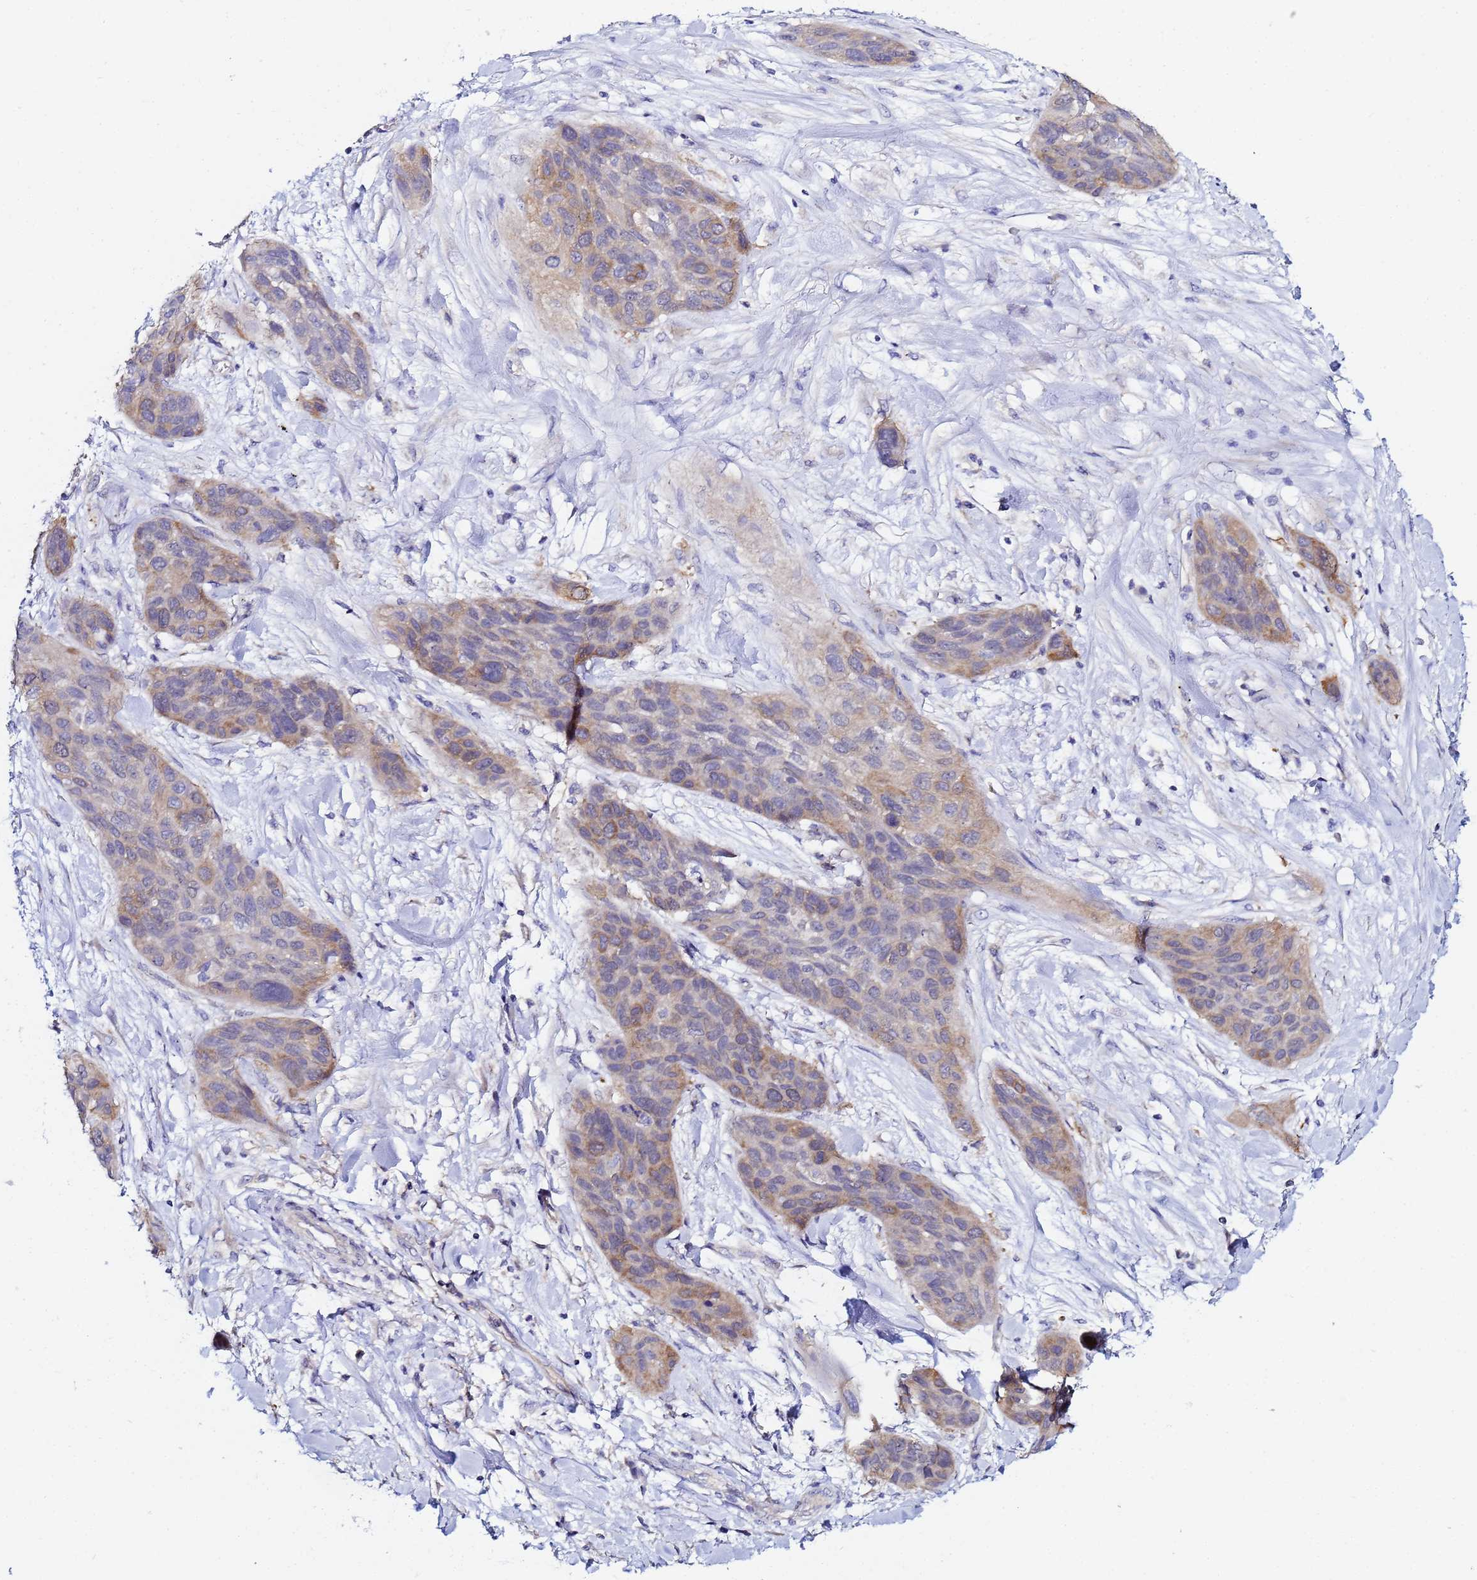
{"staining": {"intensity": "weak", "quantity": "25%-75%", "location": "cytoplasmic/membranous"}, "tissue": "lung cancer", "cell_type": "Tumor cells", "image_type": "cancer", "snomed": [{"axis": "morphology", "description": "Squamous cell carcinoma, NOS"}, {"axis": "topography", "description": "Lung"}], "caption": "Immunohistochemical staining of human lung squamous cell carcinoma reveals weak cytoplasmic/membranous protein positivity in about 25%-75% of tumor cells.", "gene": "LENG1", "patient": {"sex": "female", "age": 70}}